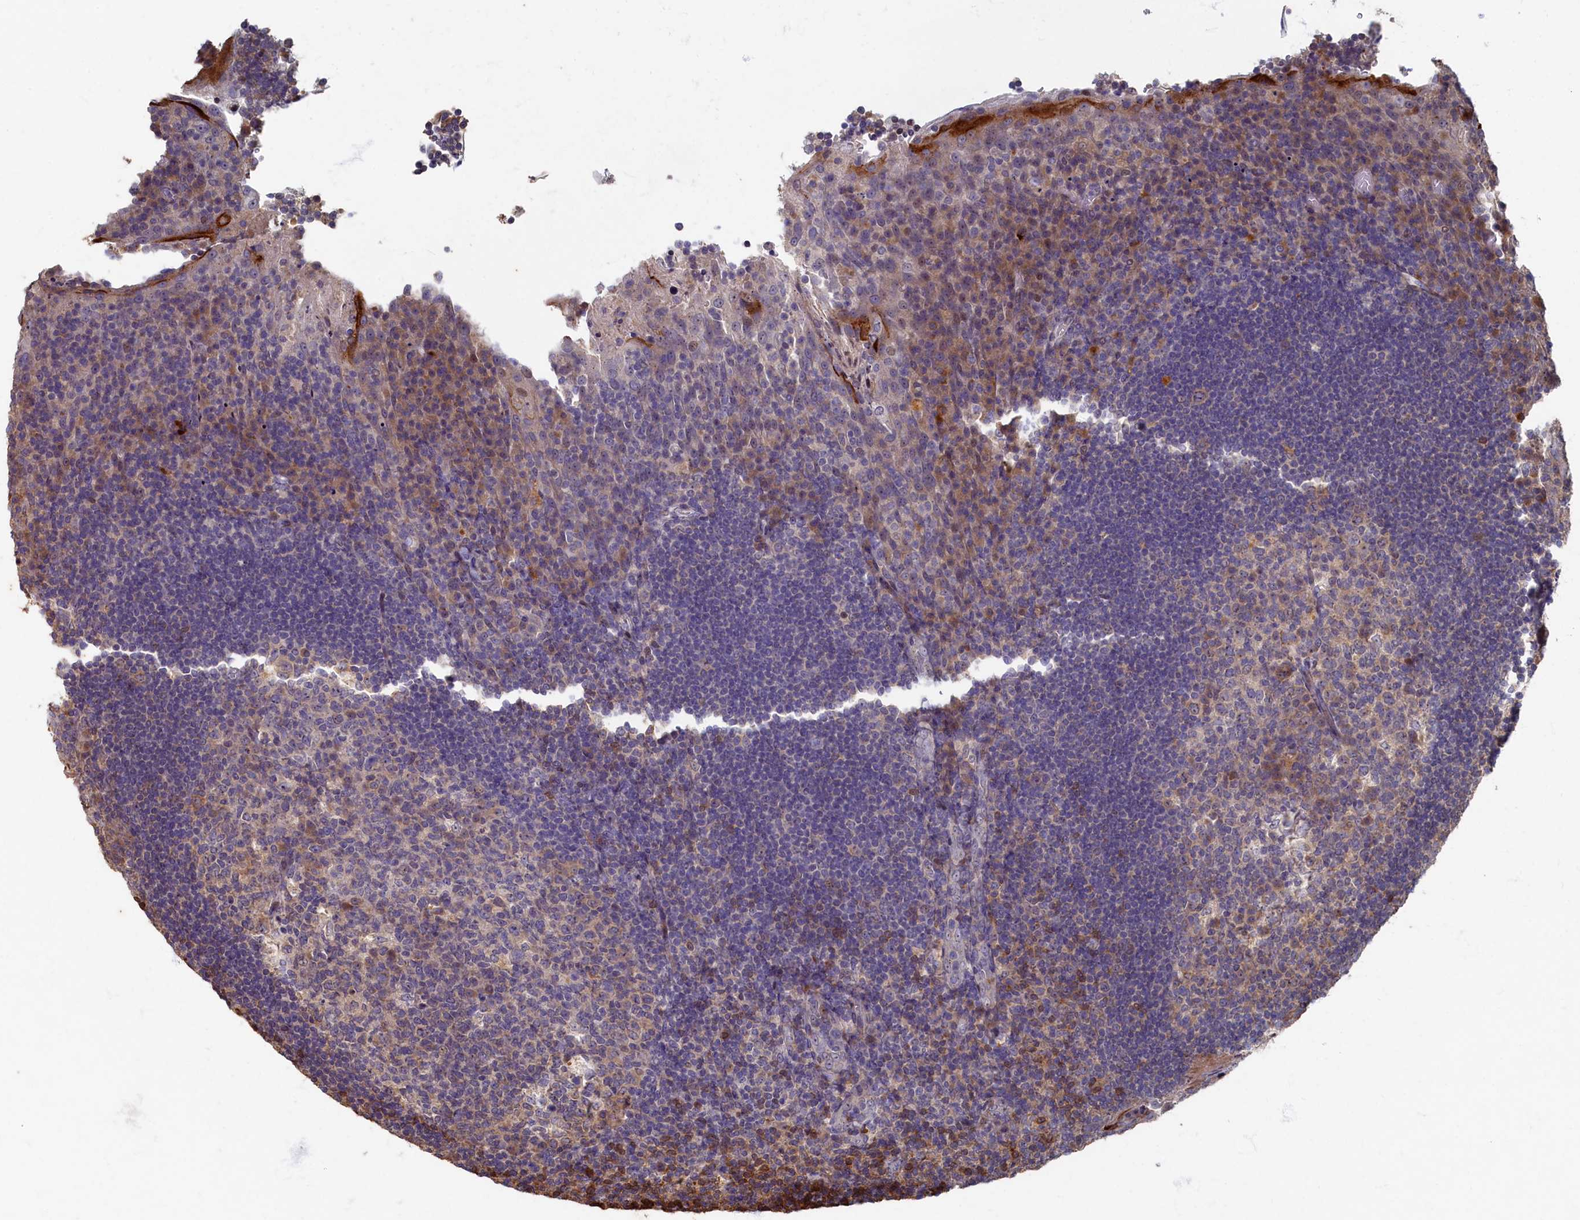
{"staining": {"intensity": "weak", "quantity": "<25%", "location": "cytoplasmic/membranous"}, "tissue": "tonsil", "cell_type": "Germinal center cells", "image_type": "normal", "snomed": [{"axis": "morphology", "description": "Normal tissue, NOS"}, {"axis": "topography", "description": "Tonsil"}], "caption": "High power microscopy image of an immunohistochemistry (IHC) histopathology image of benign tonsil, revealing no significant expression in germinal center cells. (Brightfield microscopy of DAB (3,3'-diaminobenzidine) immunohistochemistry at high magnification).", "gene": "HUNK", "patient": {"sex": "male", "age": 17}}